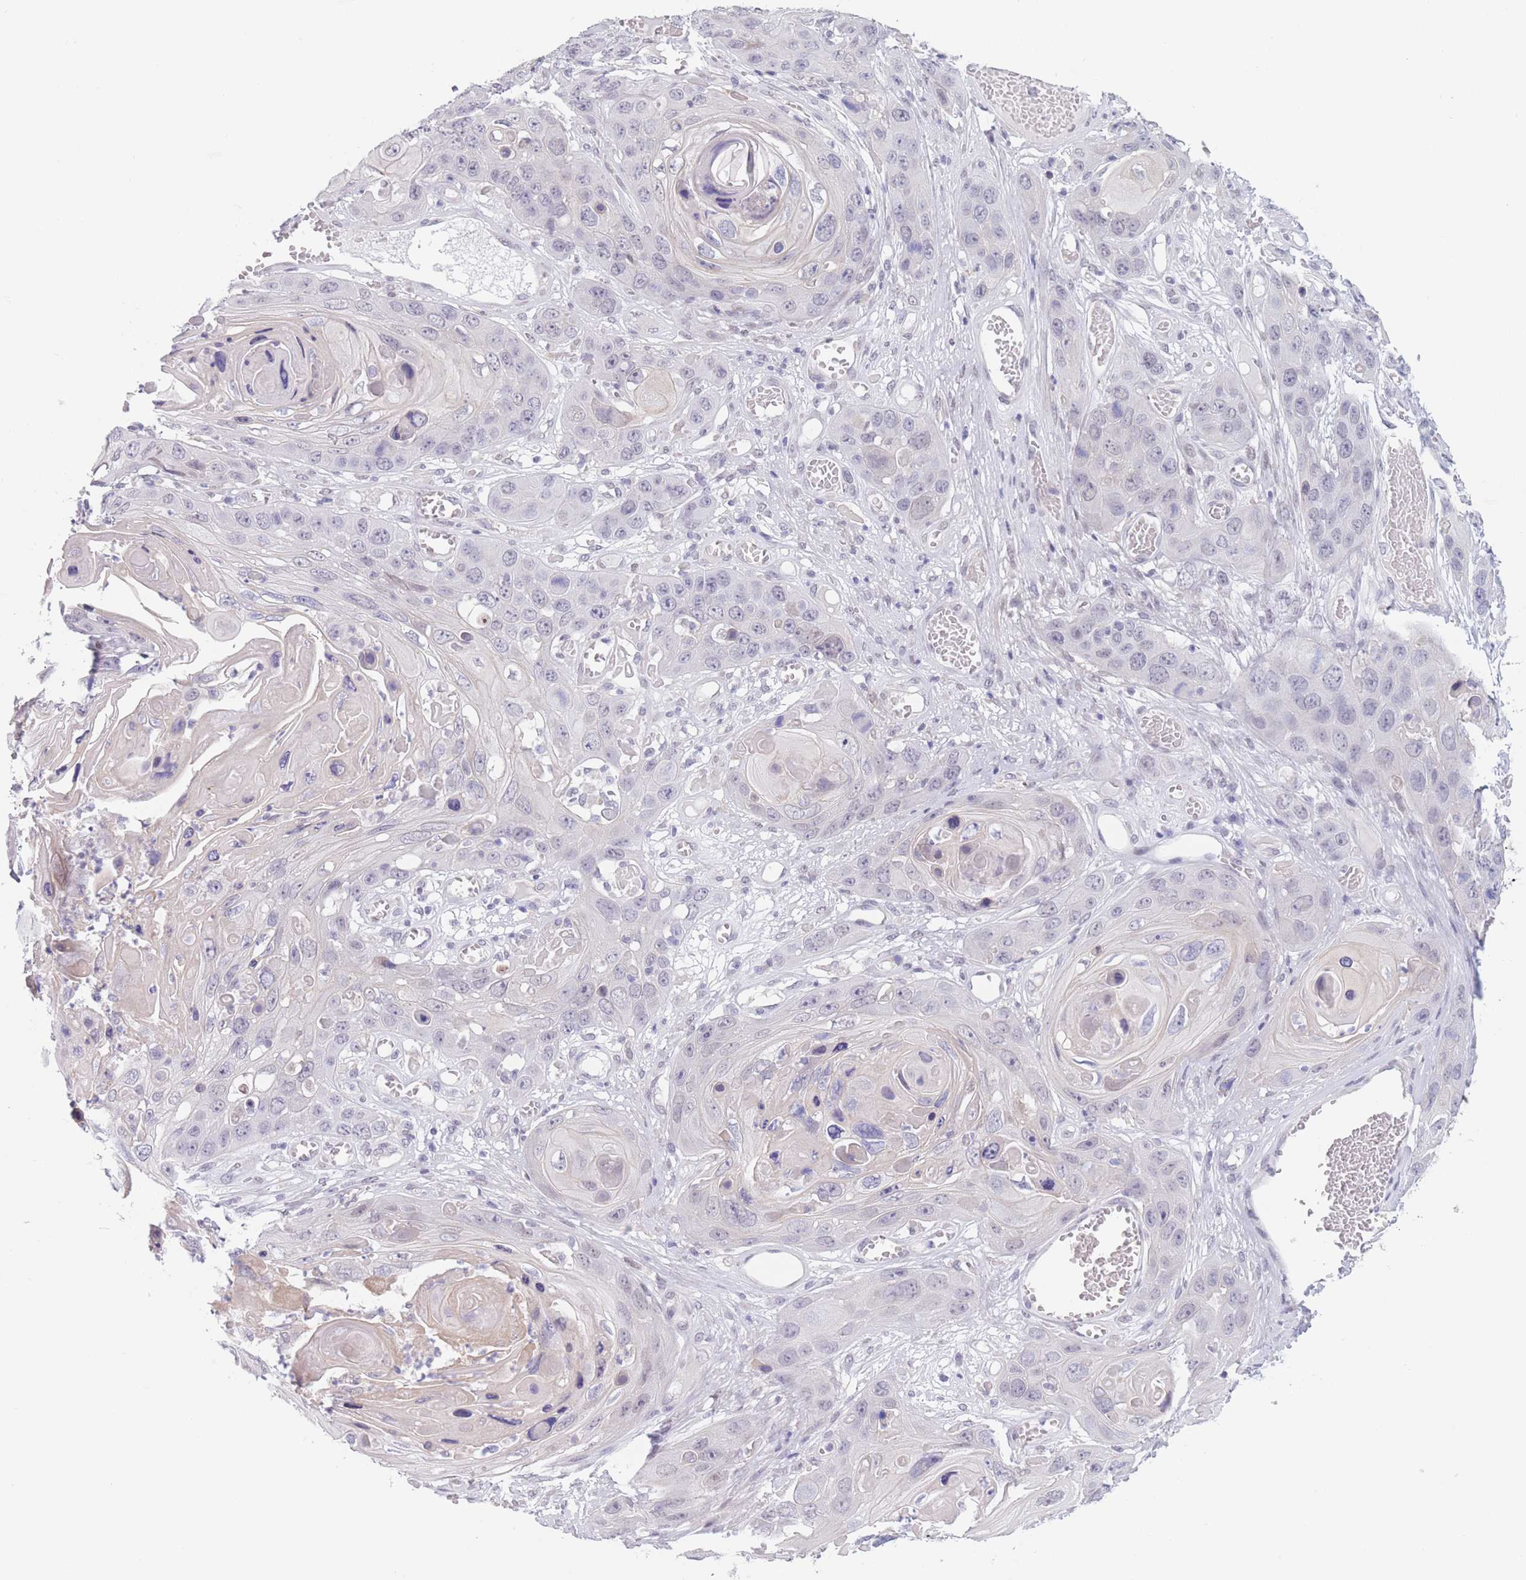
{"staining": {"intensity": "negative", "quantity": "none", "location": "none"}, "tissue": "skin cancer", "cell_type": "Tumor cells", "image_type": "cancer", "snomed": [{"axis": "morphology", "description": "Squamous cell carcinoma, NOS"}, {"axis": "topography", "description": "Skin"}], "caption": "Tumor cells are negative for brown protein staining in squamous cell carcinoma (skin).", "gene": "PODXL", "patient": {"sex": "male", "age": 55}}